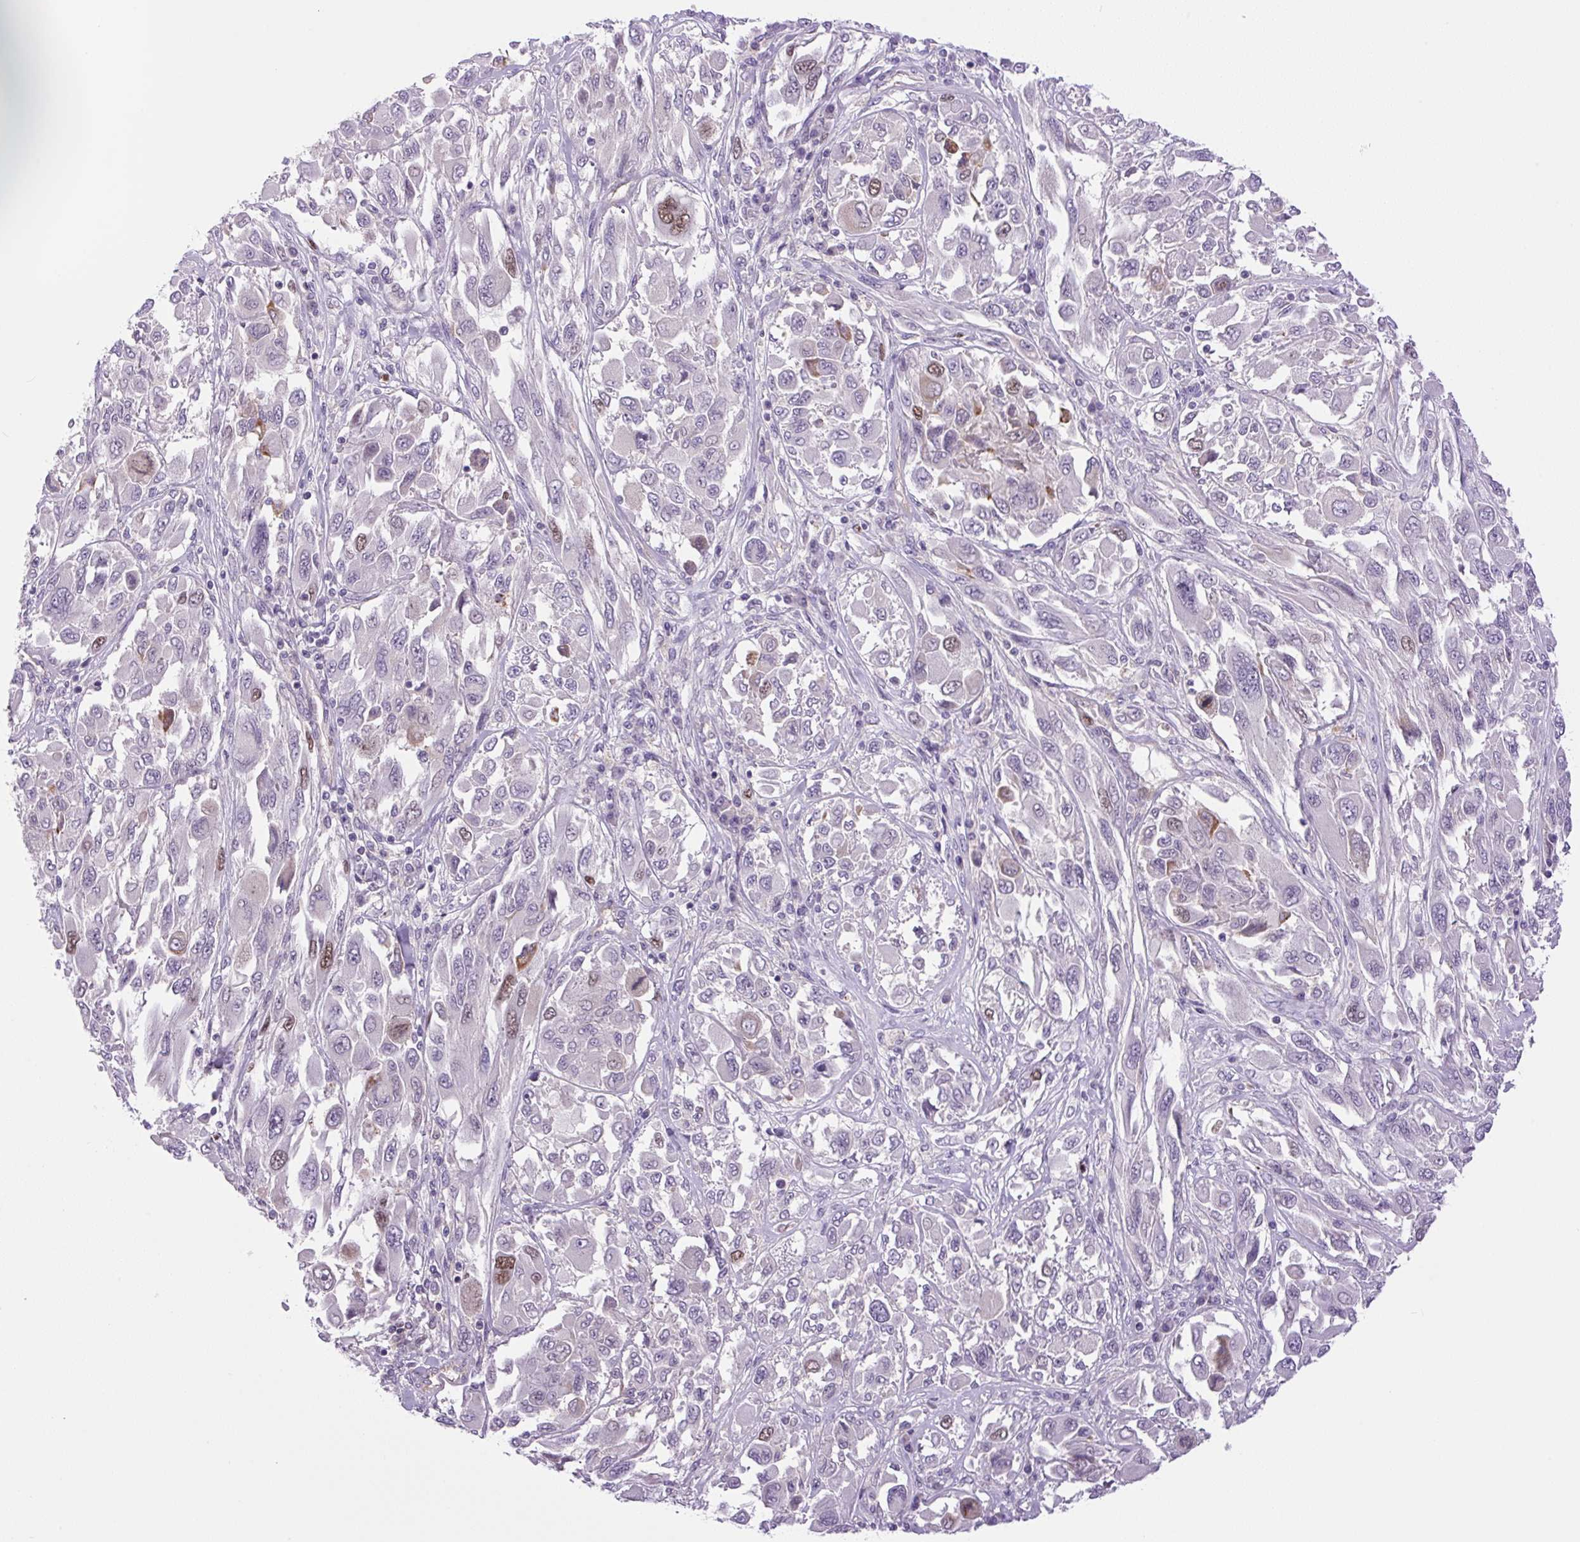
{"staining": {"intensity": "moderate", "quantity": "<25%", "location": "nuclear"}, "tissue": "melanoma", "cell_type": "Tumor cells", "image_type": "cancer", "snomed": [{"axis": "morphology", "description": "Malignant melanoma, NOS"}, {"axis": "topography", "description": "Skin"}], "caption": "A brown stain labels moderate nuclear positivity of a protein in human melanoma tumor cells.", "gene": "KIFC1", "patient": {"sex": "female", "age": 91}}